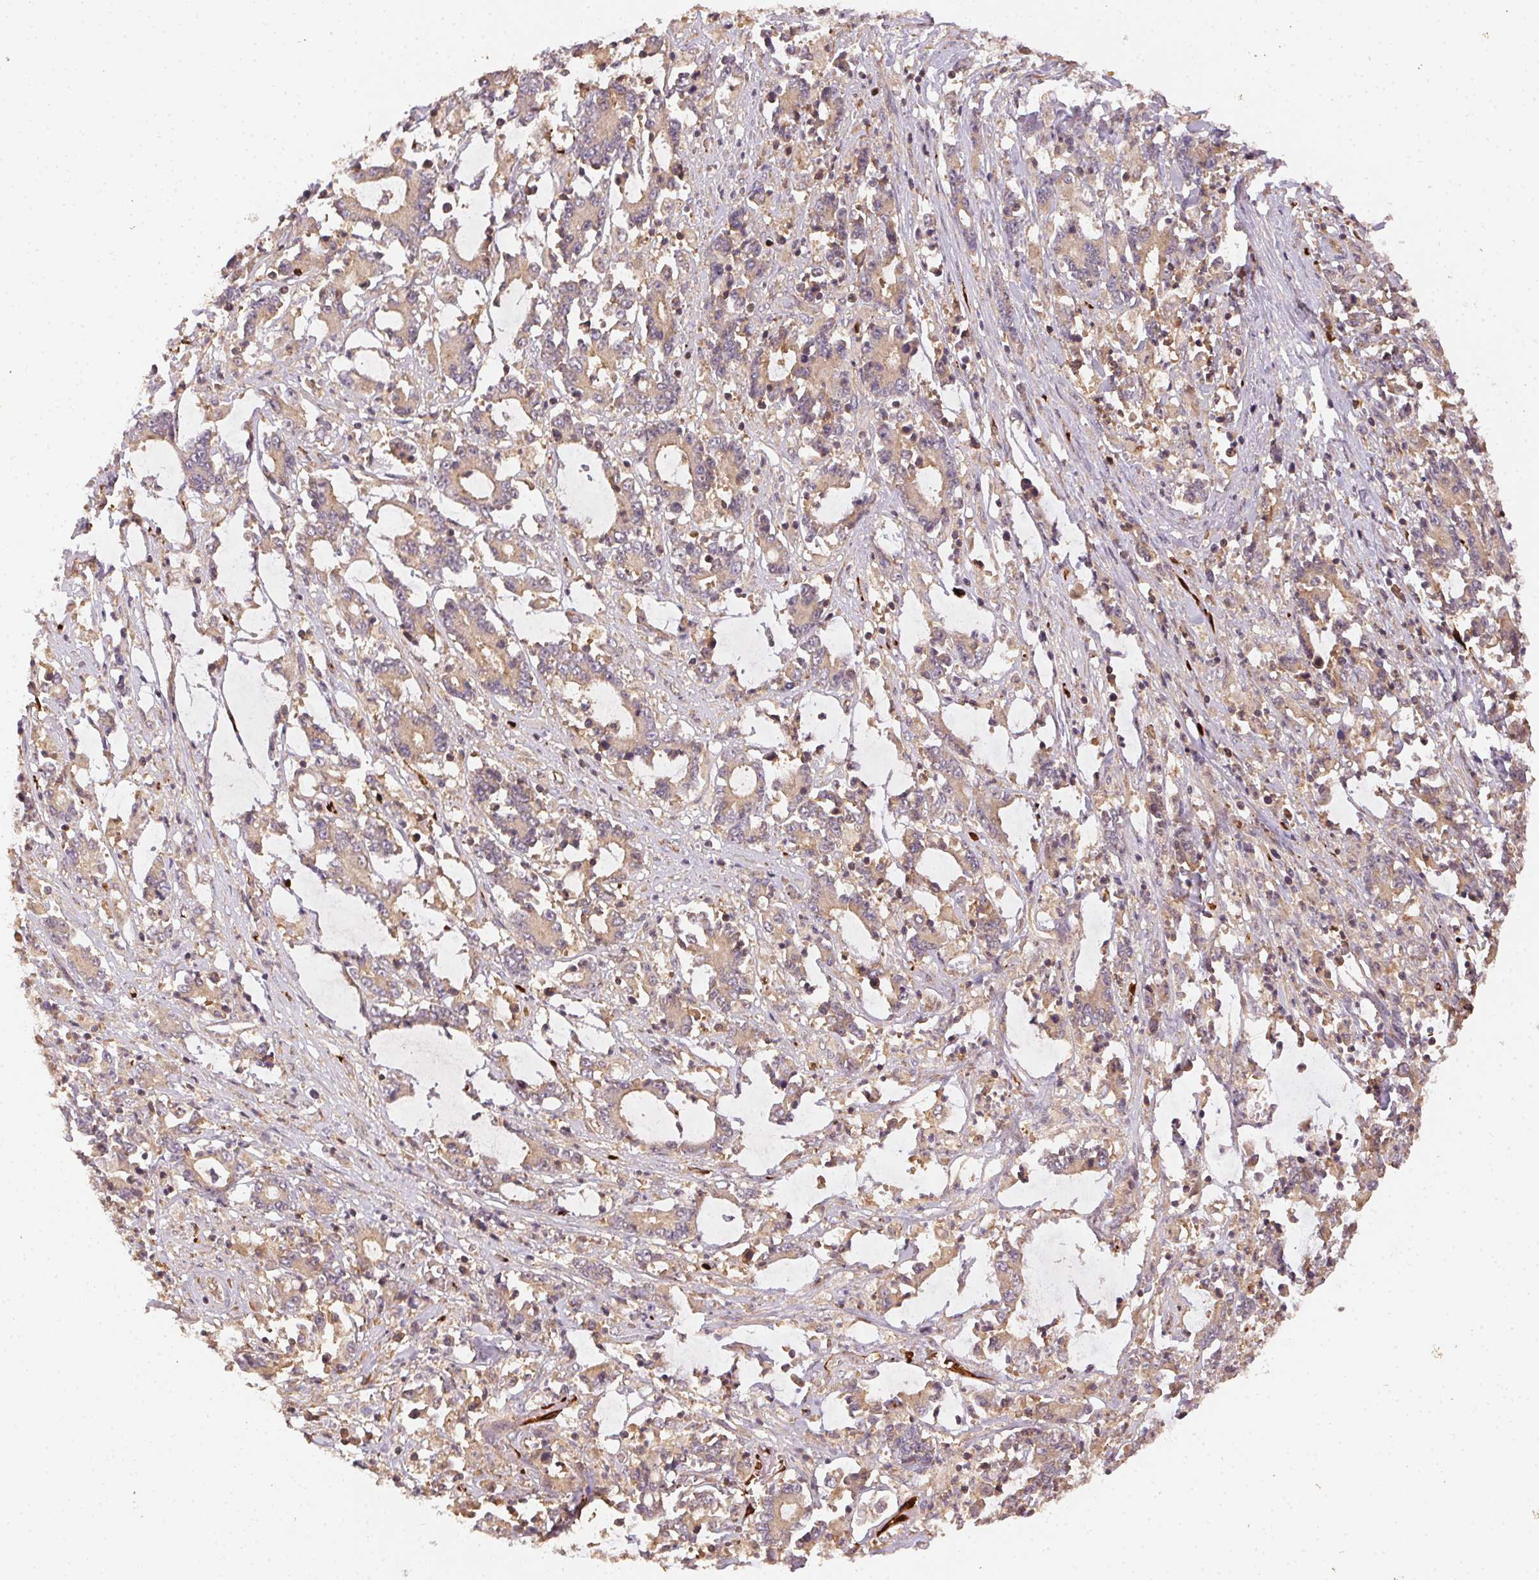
{"staining": {"intensity": "weak", "quantity": ">75%", "location": "cytoplasmic/membranous"}, "tissue": "stomach cancer", "cell_type": "Tumor cells", "image_type": "cancer", "snomed": [{"axis": "morphology", "description": "Adenocarcinoma, NOS"}, {"axis": "topography", "description": "Stomach, upper"}], "caption": "Protein expression by immunohistochemistry exhibits weak cytoplasmic/membranous staining in approximately >75% of tumor cells in stomach adenocarcinoma.", "gene": "RALA", "patient": {"sex": "male", "age": 68}}